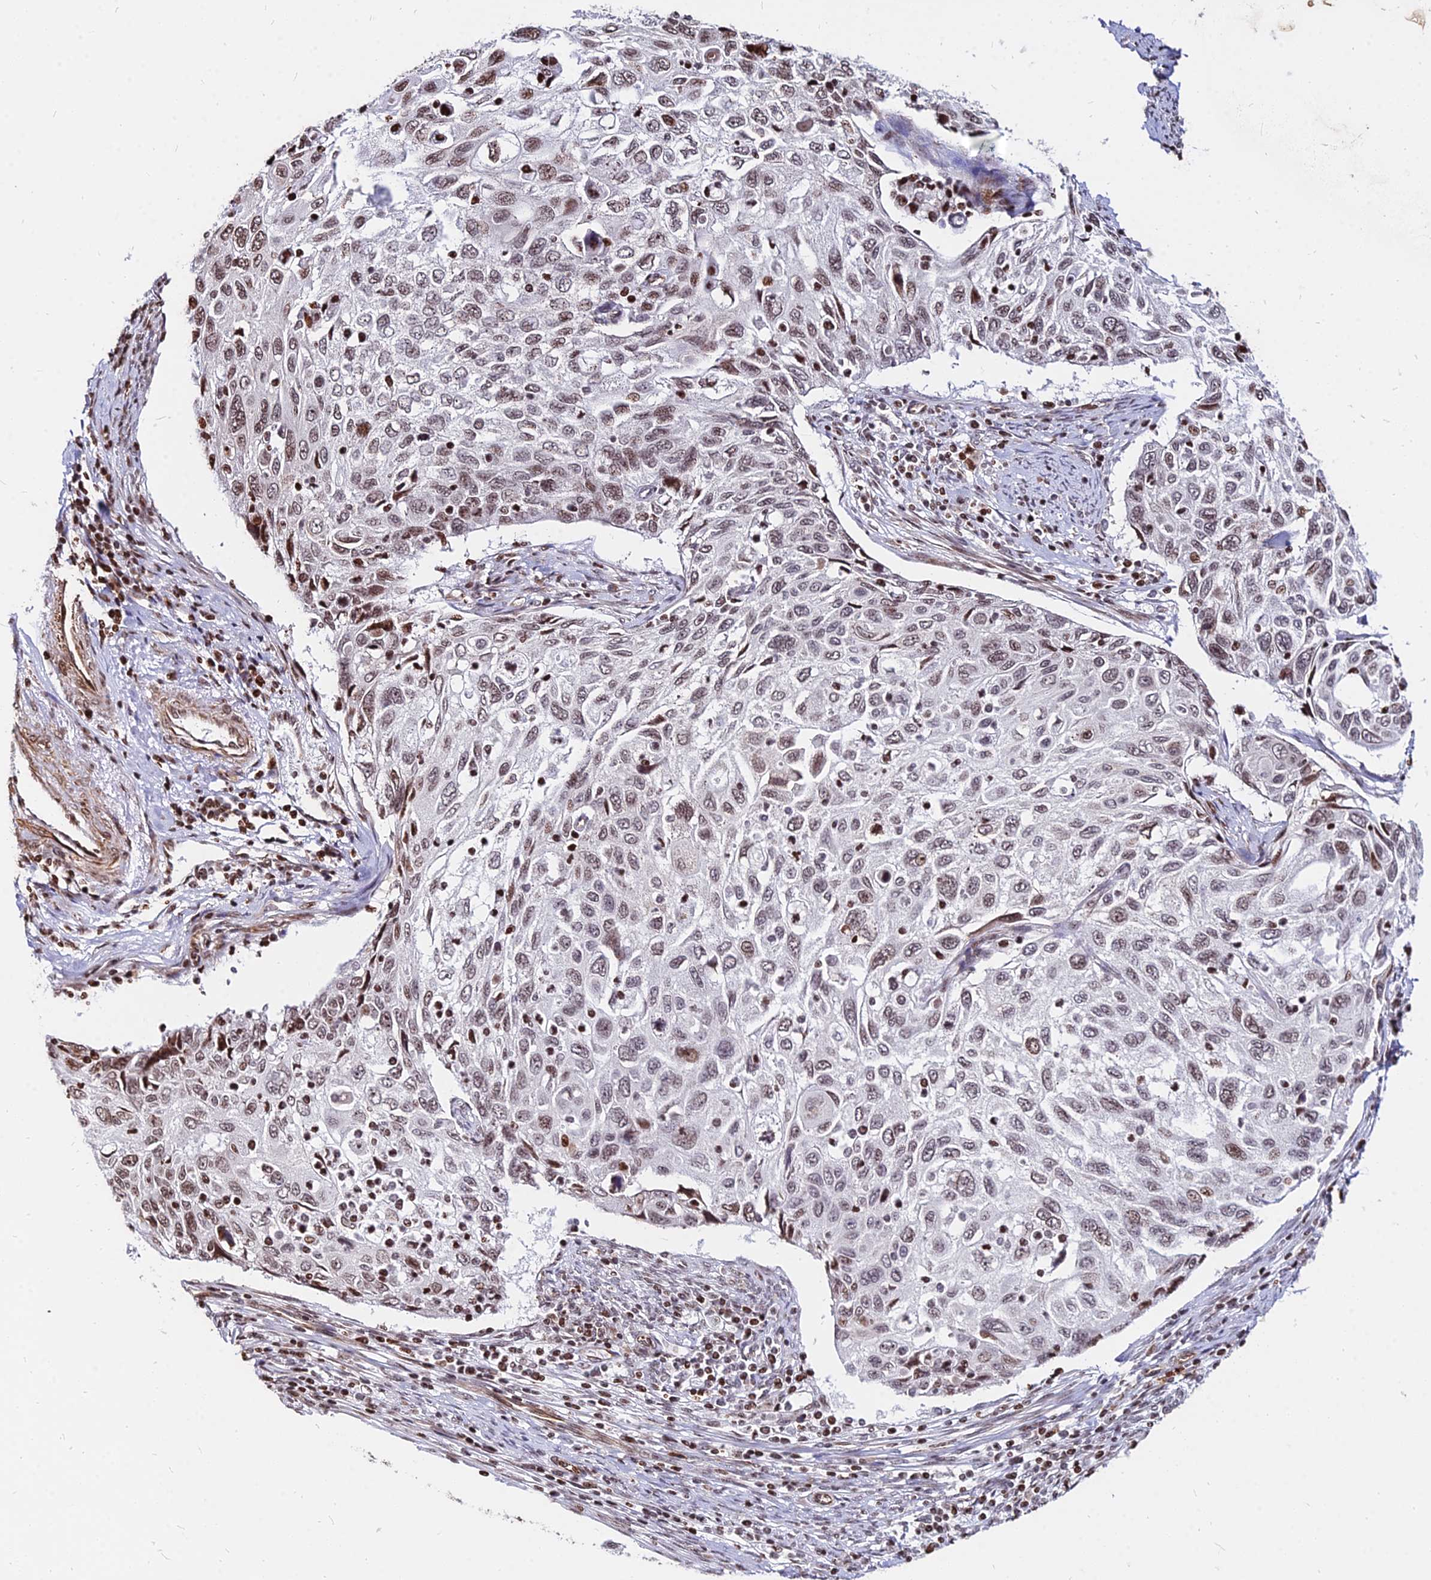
{"staining": {"intensity": "weak", "quantity": ">75%", "location": "nuclear"}, "tissue": "cervical cancer", "cell_type": "Tumor cells", "image_type": "cancer", "snomed": [{"axis": "morphology", "description": "Squamous cell carcinoma, NOS"}, {"axis": "topography", "description": "Cervix"}], "caption": "Cervical cancer tissue displays weak nuclear expression in approximately >75% of tumor cells Nuclei are stained in blue.", "gene": "NYAP2", "patient": {"sex": "female", "age": 70}}